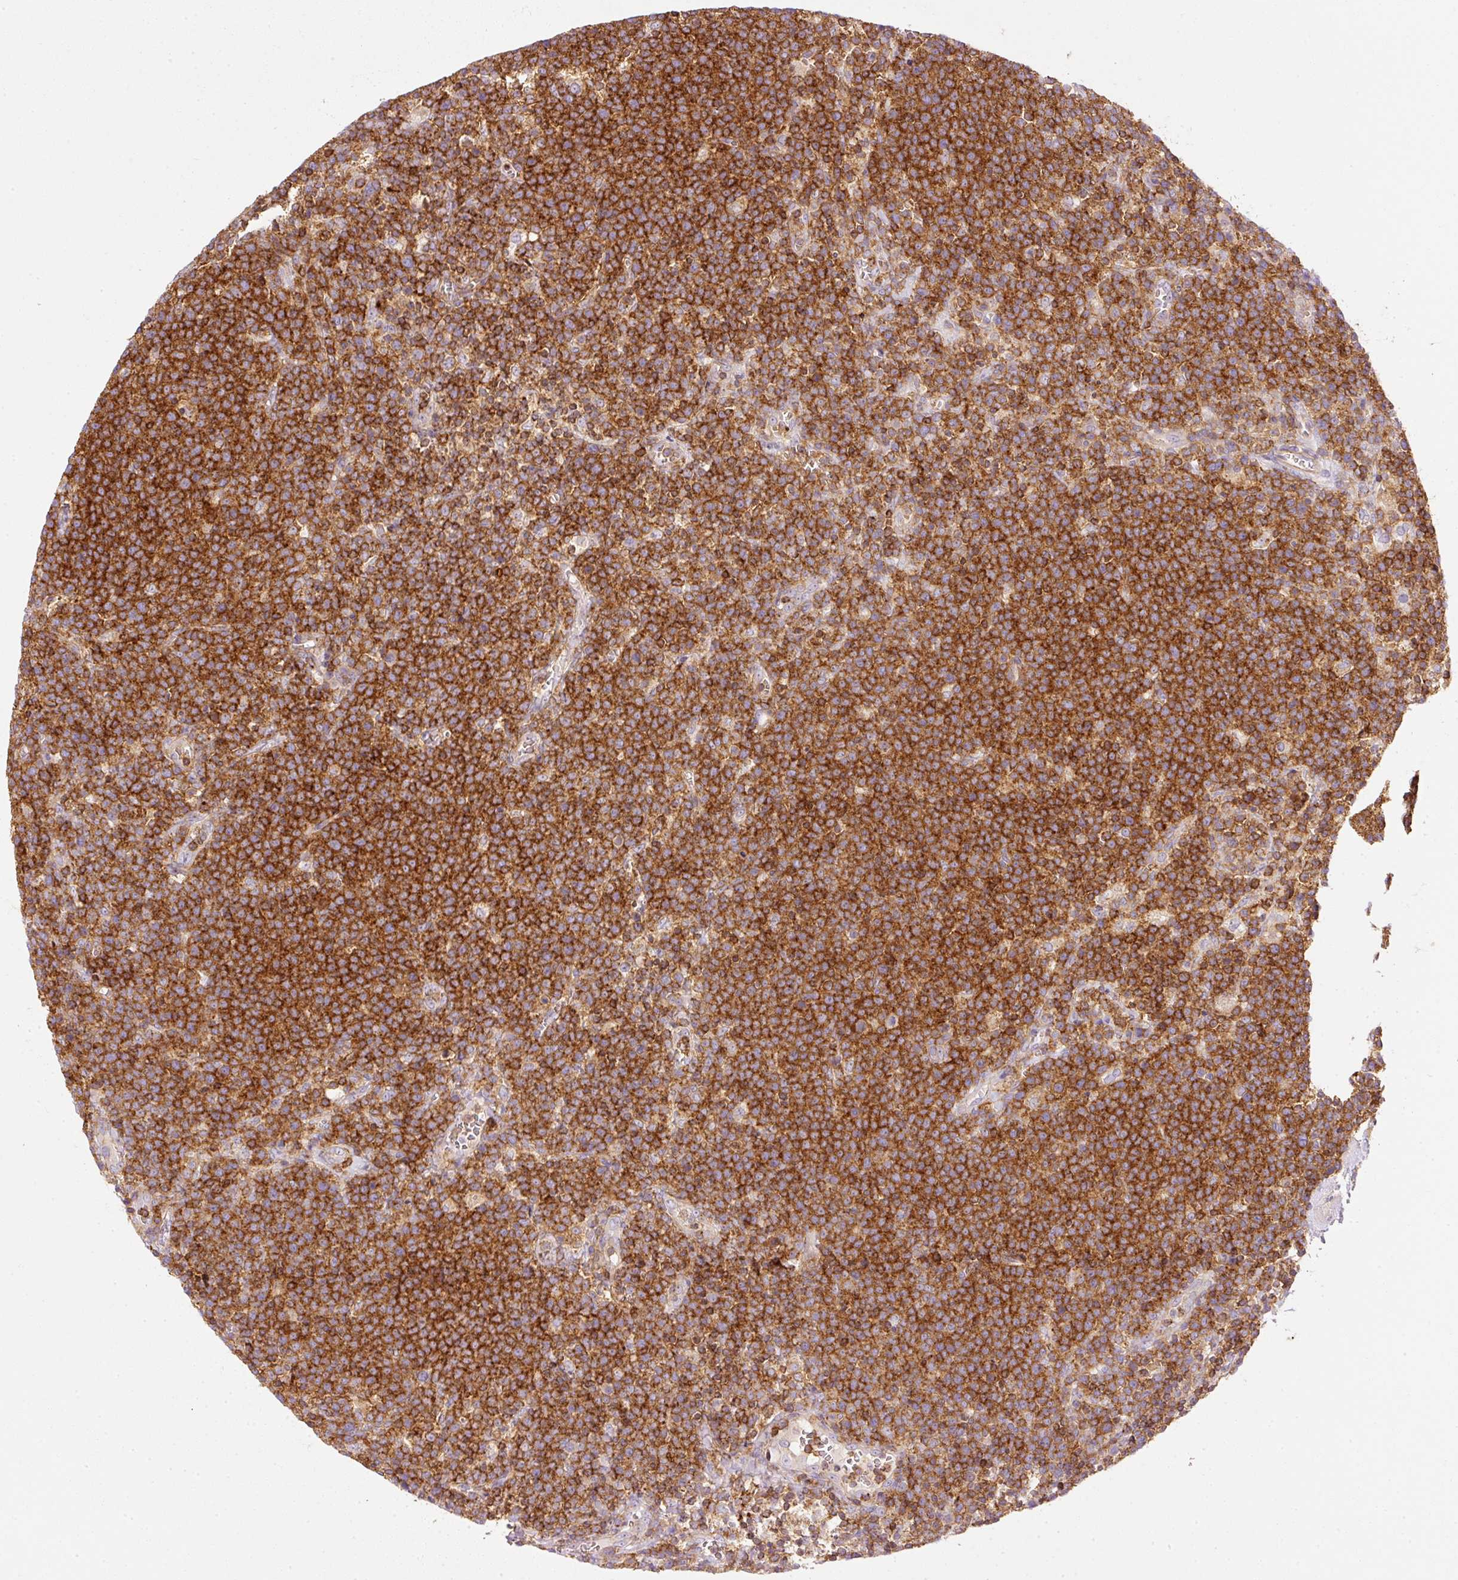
{"staining": {"intensity": "strong", "quantity": ">75%", "location": "cytoplasmic/membranous"}, "tissue": "lymphoma", "cell_type": "Tumor cells", "image_type": "cancer", "snomed": [{"axis": "morphology", "description": "Malignant lymphoma, non-Hodgkin's type, High grade"}, {"axis": "topography", "description": "Lymph node"}], "caption": "This photomicrograph demonstrates lymphoma stained with IHC to label a protein in brown. The cytoplasmic/membranous of tumor cells show strong positivity for the protein. Nuclei are counter-stained blue.", "gene": "SIPA1", "patient": {"sex": "male", "age": 61}}